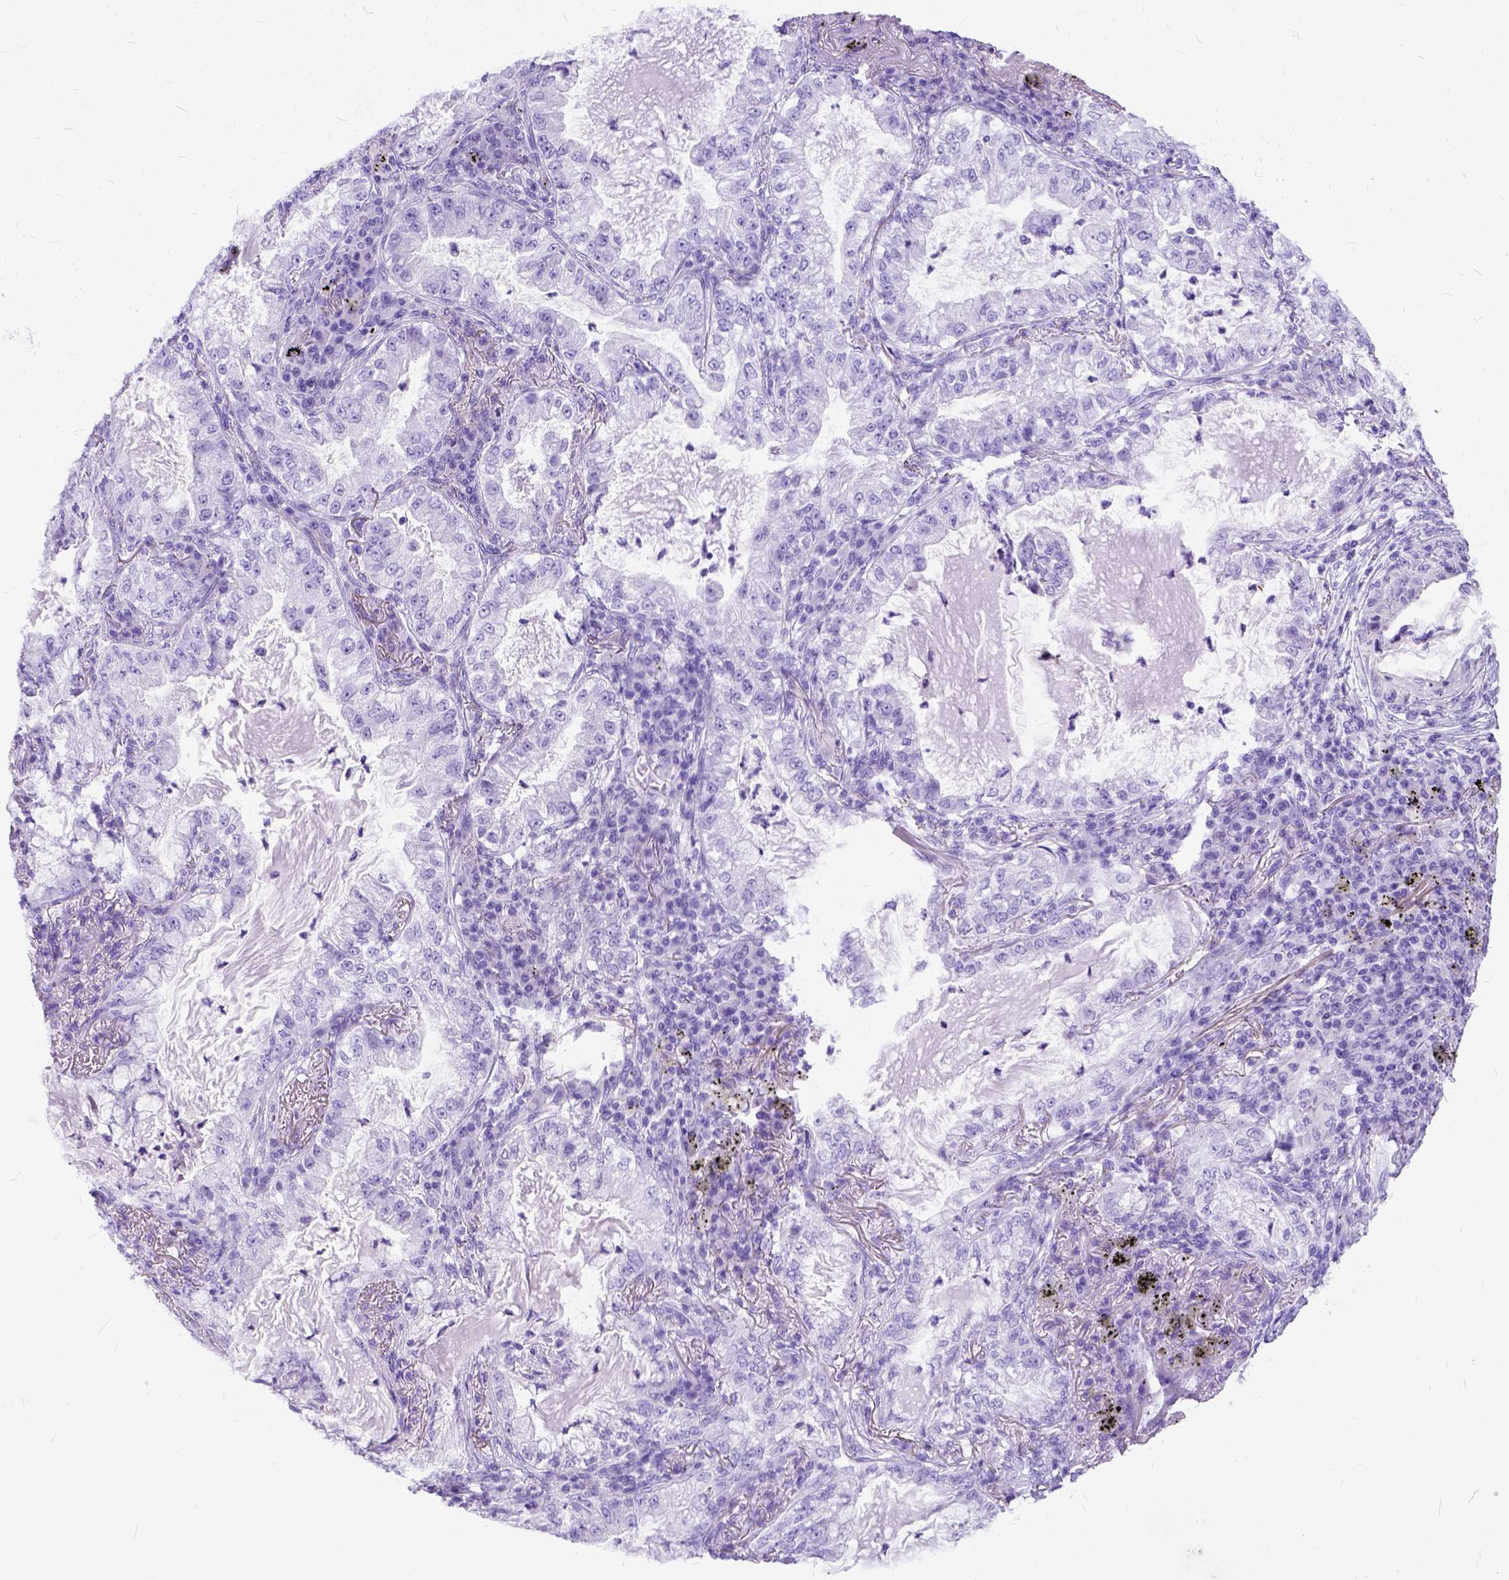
{"staining": {"intensity": "negative", "quantity": "none", "location": "none"}, "tissue": "lung cancer", "cell_type": "Tumor cells", "image_type": "cancer", "snomed": [{"axis": "morphology", "description": "Adenocarcinoma, NOS"}, {"axis": "topography", "description": "Lung"}], "caption": "Protein analysis of lung adenocarcinoma exhibits no significant staining in tumor cells. (Brightfield microscopy of DAB IHC at high magnification).", "gene": "C1QTNF3", "patient": {"sex": "female", "age": 73}}